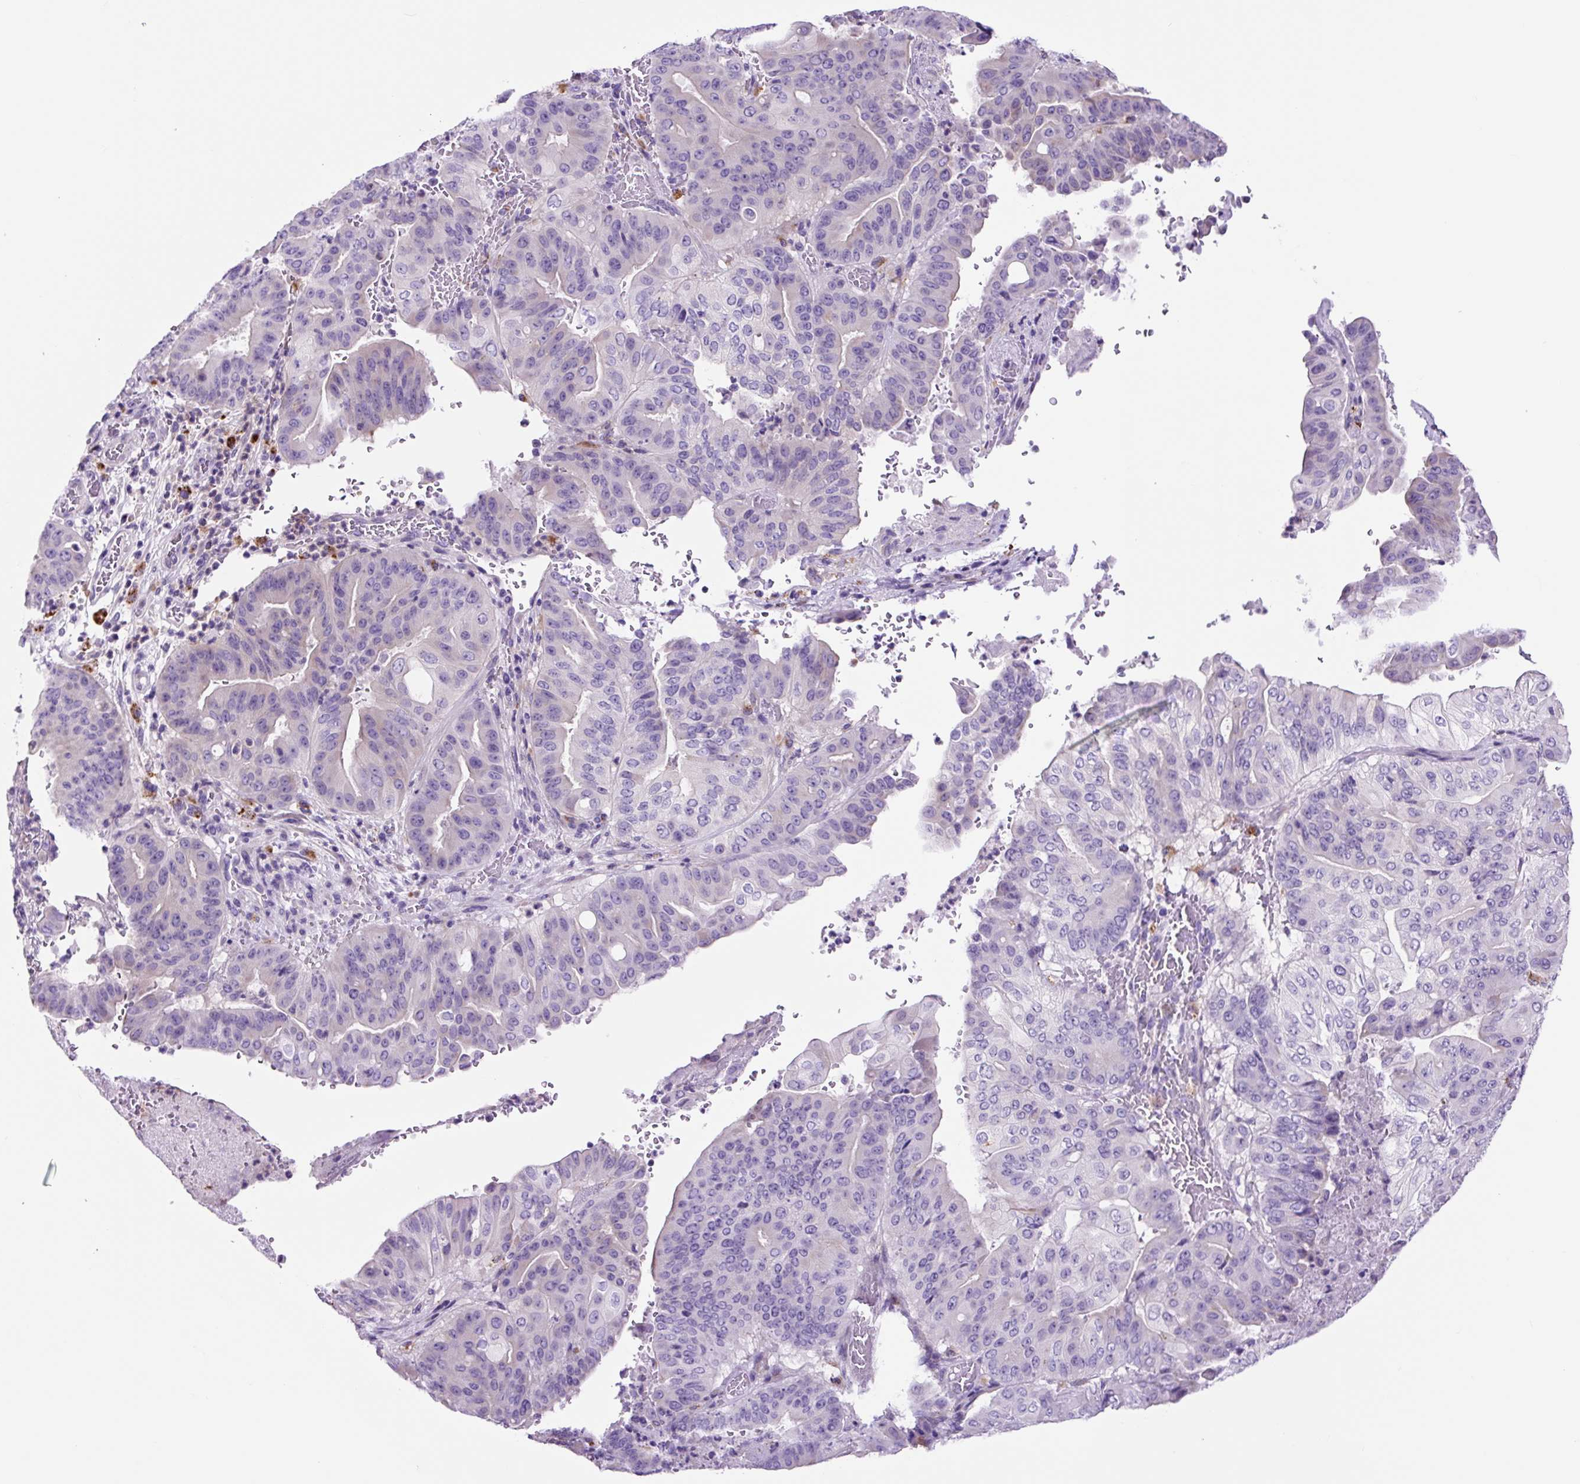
{"staining": {"intensity": "negative", "quantity": "none", "location": "none"}, "tissue": "pancreatic cancer", "cell_type": "Tumor cells", "image_type": "cancer", "snomed": [{"axis": "morphology", "description": "Adenocarcinoma, NOS"}, {"axis": "topography", "description": "Pancreas"}], "caption": "The histopathology image displays no staining of tumor cells in pancreatic cancer.", "gene": "LCN10", "patient": {"sex": "female", "age": 77}}